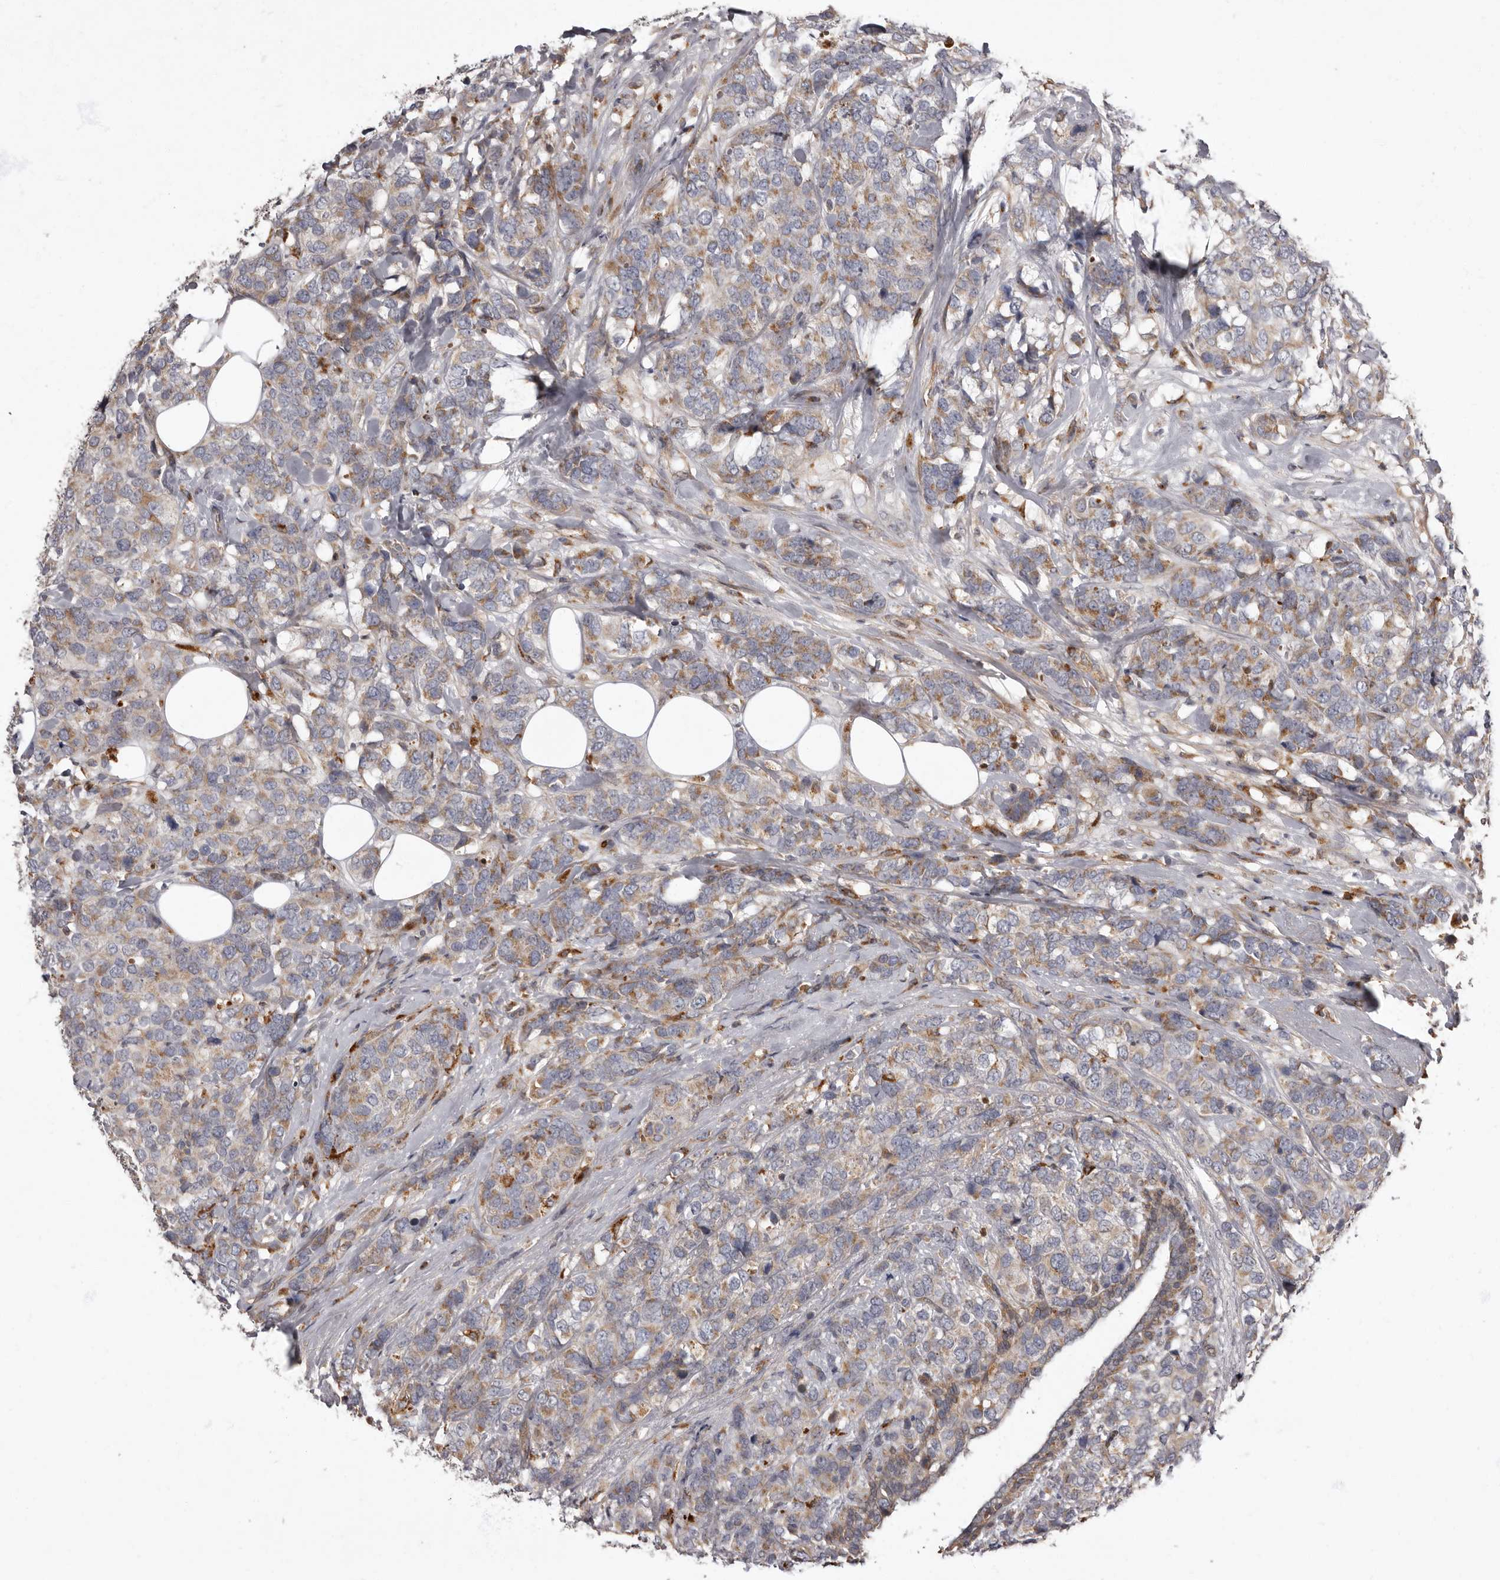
{"staining": {"intensity": "moderate", "quantity": ">75%", "location": "cytoplasmic/membranous"}, "tissue": "breast cancer", "cell_type": "Tumor cells", "image_type": "cancer", "snomed": [{"axis": "morphology", "description": "Lobular carcinoma"}, {"axis": "topography", "description": "Breast"}], "caption": "Immunohistochemistry (IHC) of breast lobular carcinoma reveals medium levels of moderate cytoplasmic/membranous staining in about >75% of tumor cells.", "gene": "ADCY2", "patient": {"sex": "female", "age": 59}}